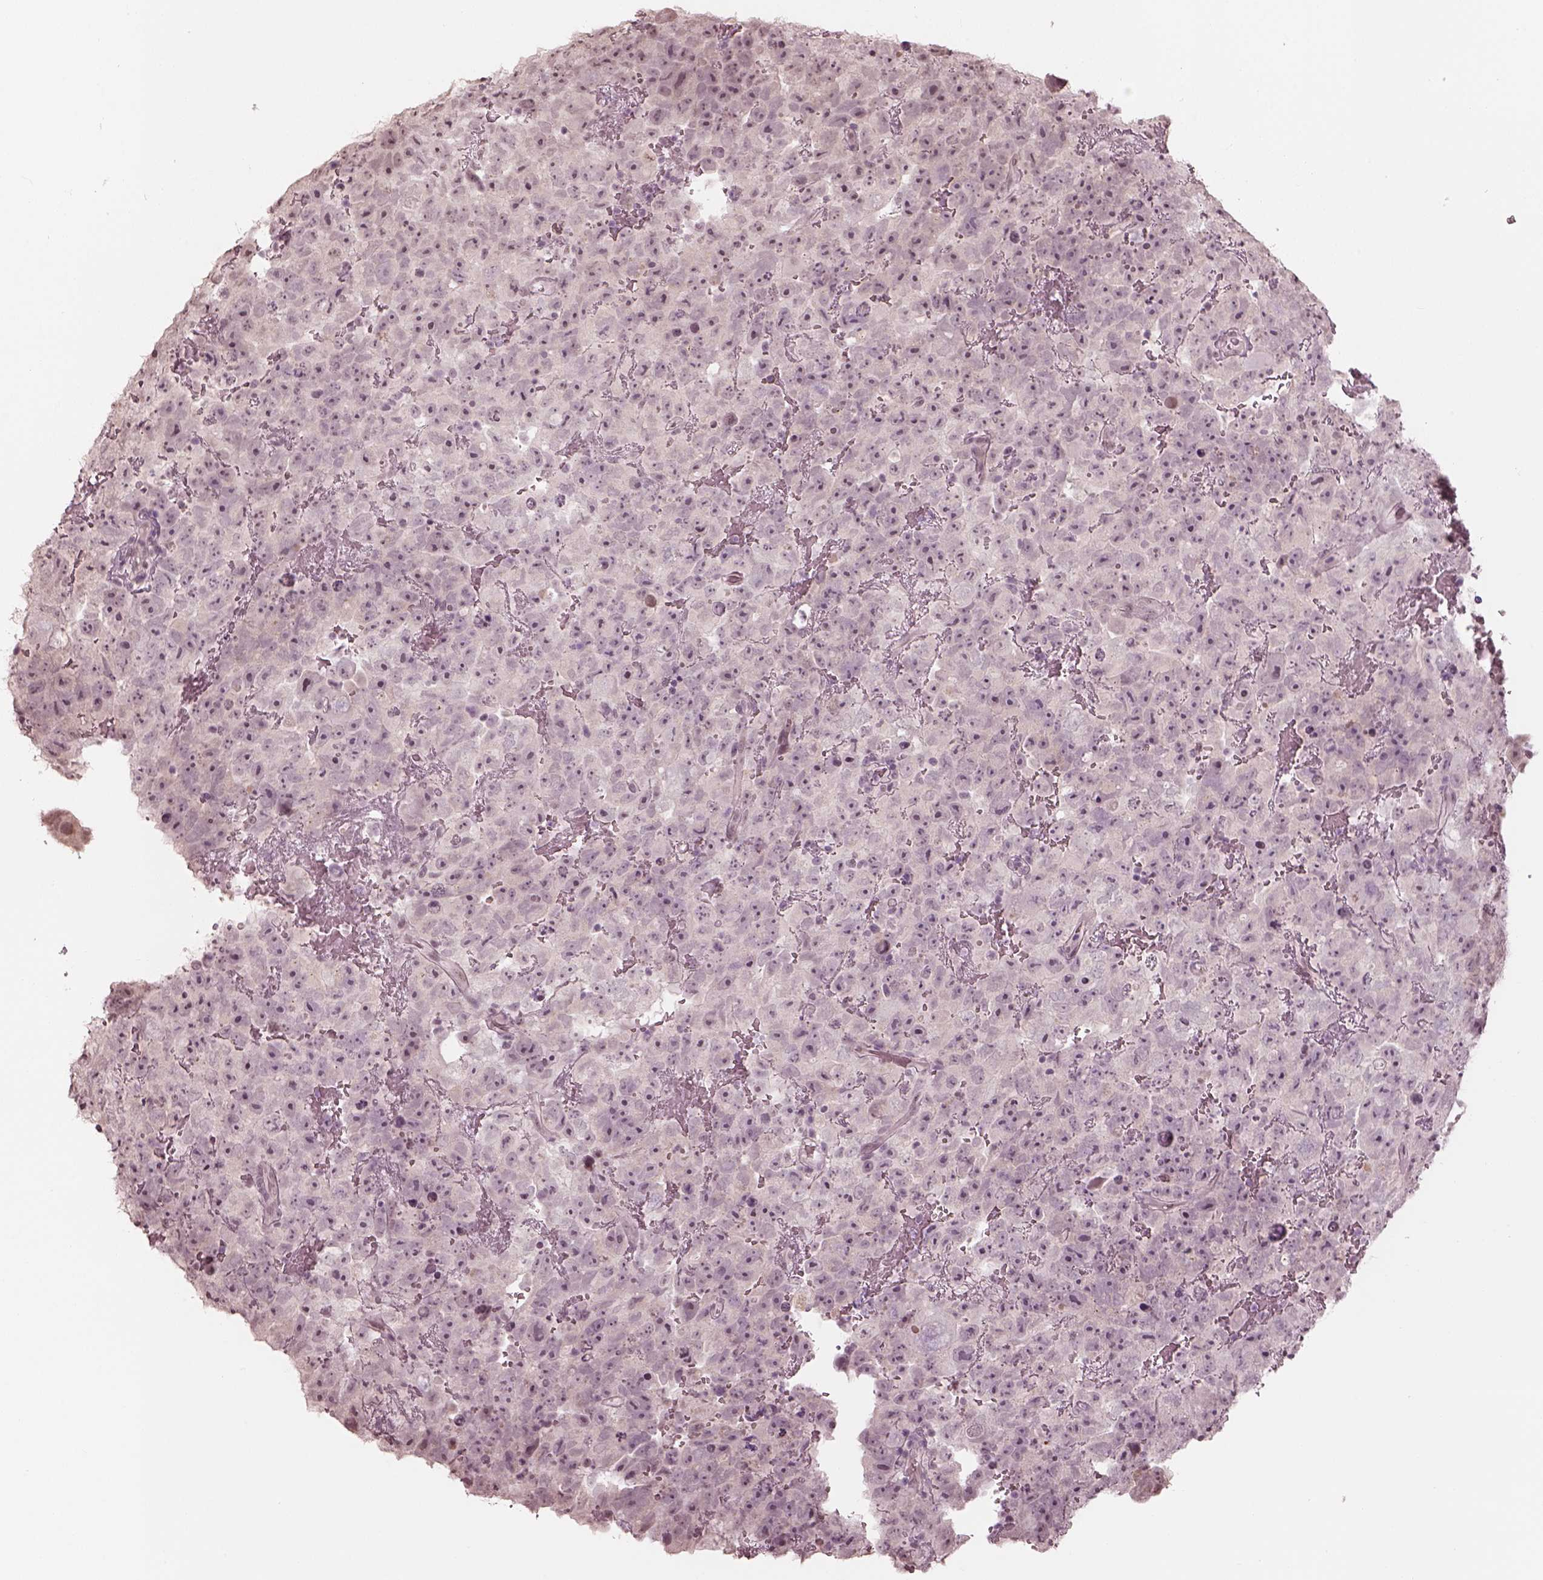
{"staining": {"intensity": "negative", "quantity": "none", "location": "none"}, "tissue": "testis cancer", "cell_type": "Tumor cells", "image_type": "cancer", "snomed": [{"axis": "morphology", "description": "Normal tissue, NOS"}, {"axis": "morphology", "description": "Carcinoma, Embryonal, NOS"}, {"axis": "topography", "description": "Testis"}, {"axis": "topography", "description": "Epididymis"}], "caption": "DAB immunohistochemical staining of human testis embryonal carcinoma demonstrates no significant expression in tumor cells.", "gene": "RPGRIP1", "patient": {"sex": "male", "age": 24}}